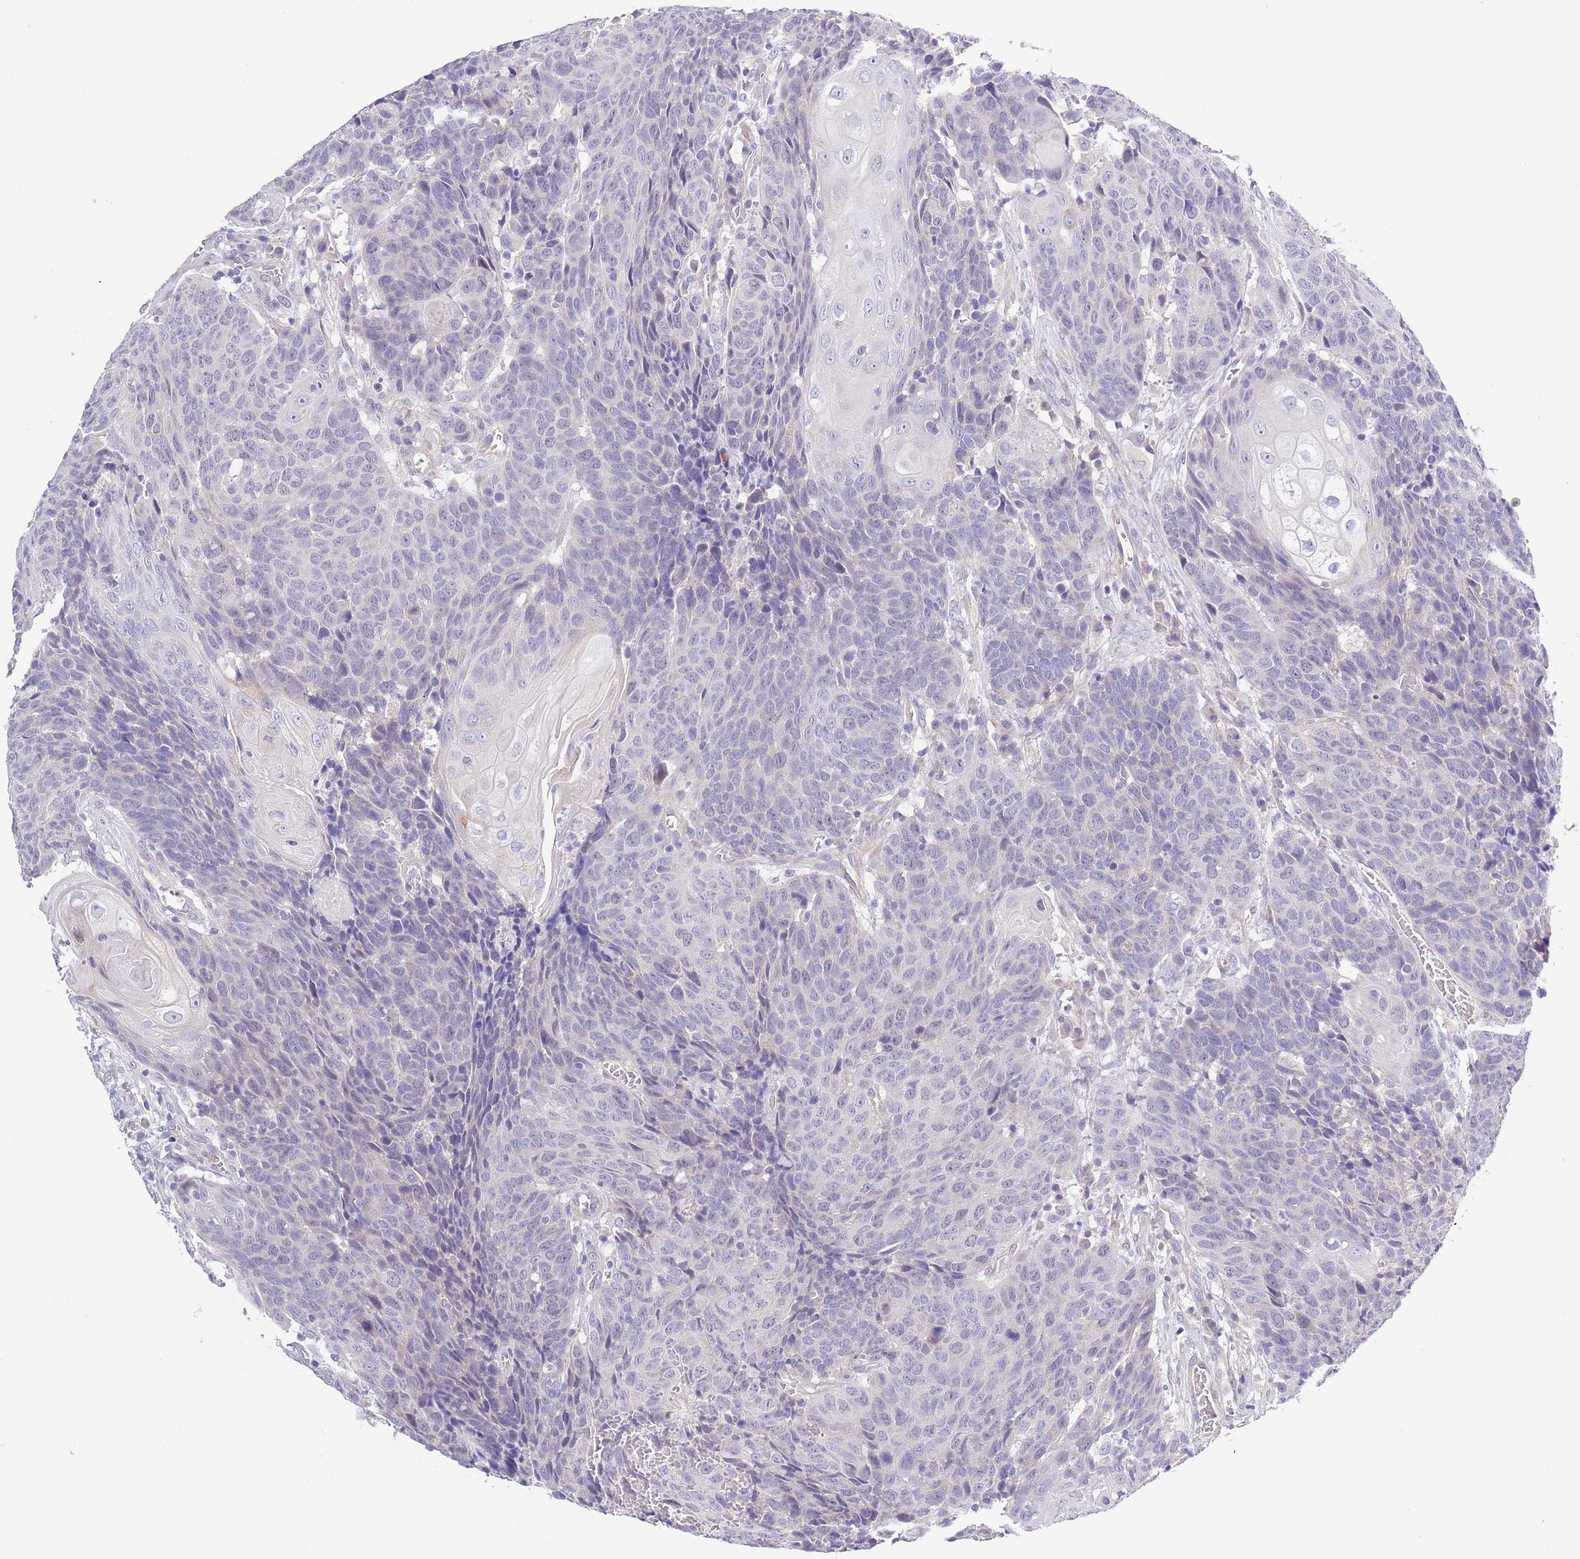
{"staining": {"intensity": "negative", "quantity": "none", "location": "none"}, "tissue": "head and neck cancer", "cell_type": "Tumor cells", "image_type": "cancer", "snomed": [{"axis": "morphology", "description": "Squamous cell carcinoma, NOS"}, {"axis": "topography", "description": "Head-Neck"}], "caption": "Squamous cell carcinoma (head and neck) stained for a protein using immunohistochemistry (IHC) reveals no staining tumor cells.", "gene": "NET1", "patient": {"sex": "male", "age": 66}}